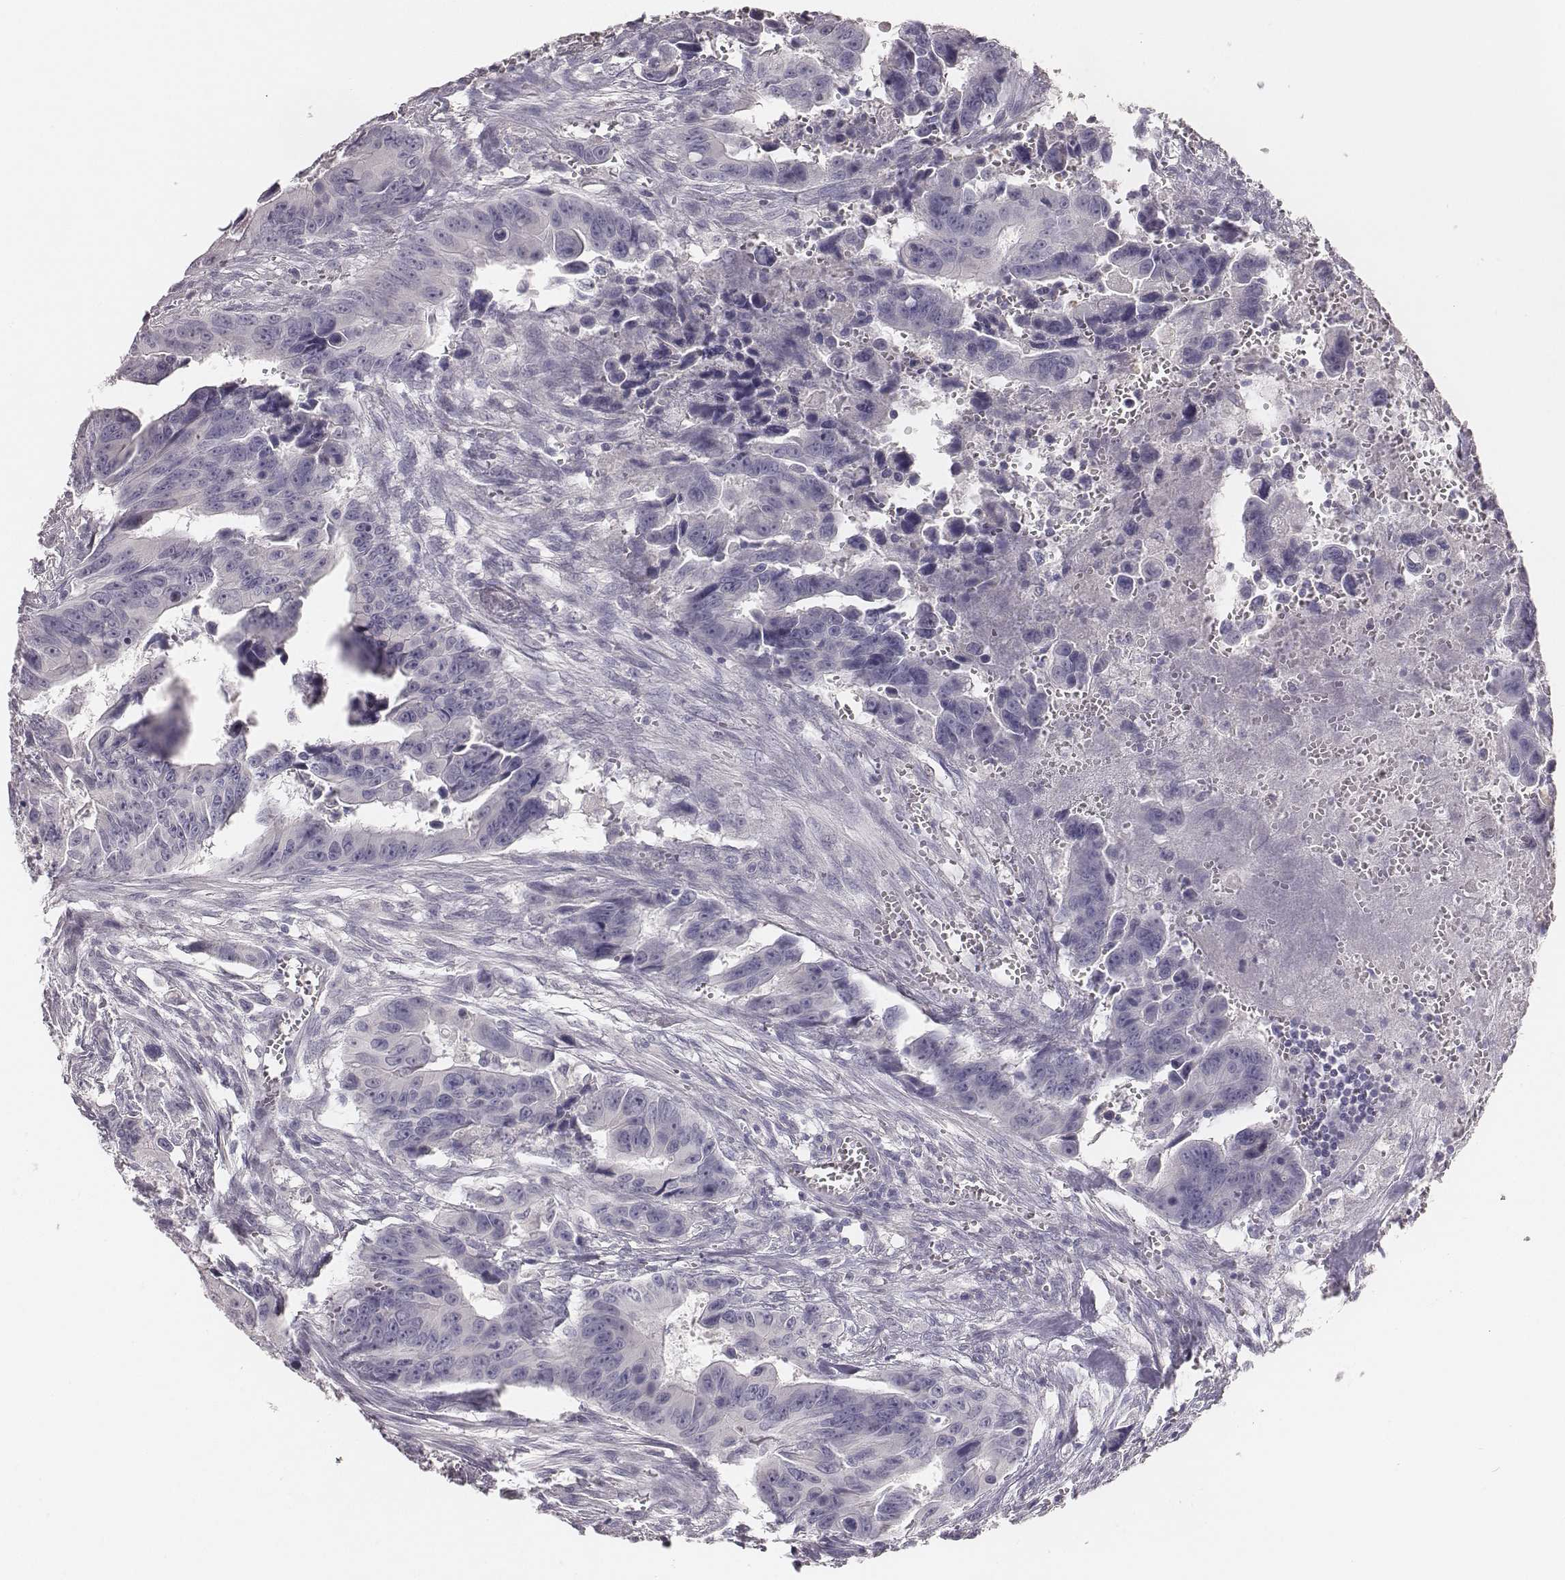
{"staining": {"intensity": "negative", "quantity": "none", "location": "none"}, "tissue": "colorectal cancer", "cell_type": "Tumor cells", "image_type": "cancer", "snomed": [{"axis": "morphology", "description": "Adenocarcinoma, NOS"}, {"axis": "topography", "description": "Colon"}], "caption": "Colorectal adenocarcinoma was stained to show a protein in brown. There is no significant positivity in tumor cells.", "gene": "MYH6", "patient": {"sex": "female", "age": 87}}